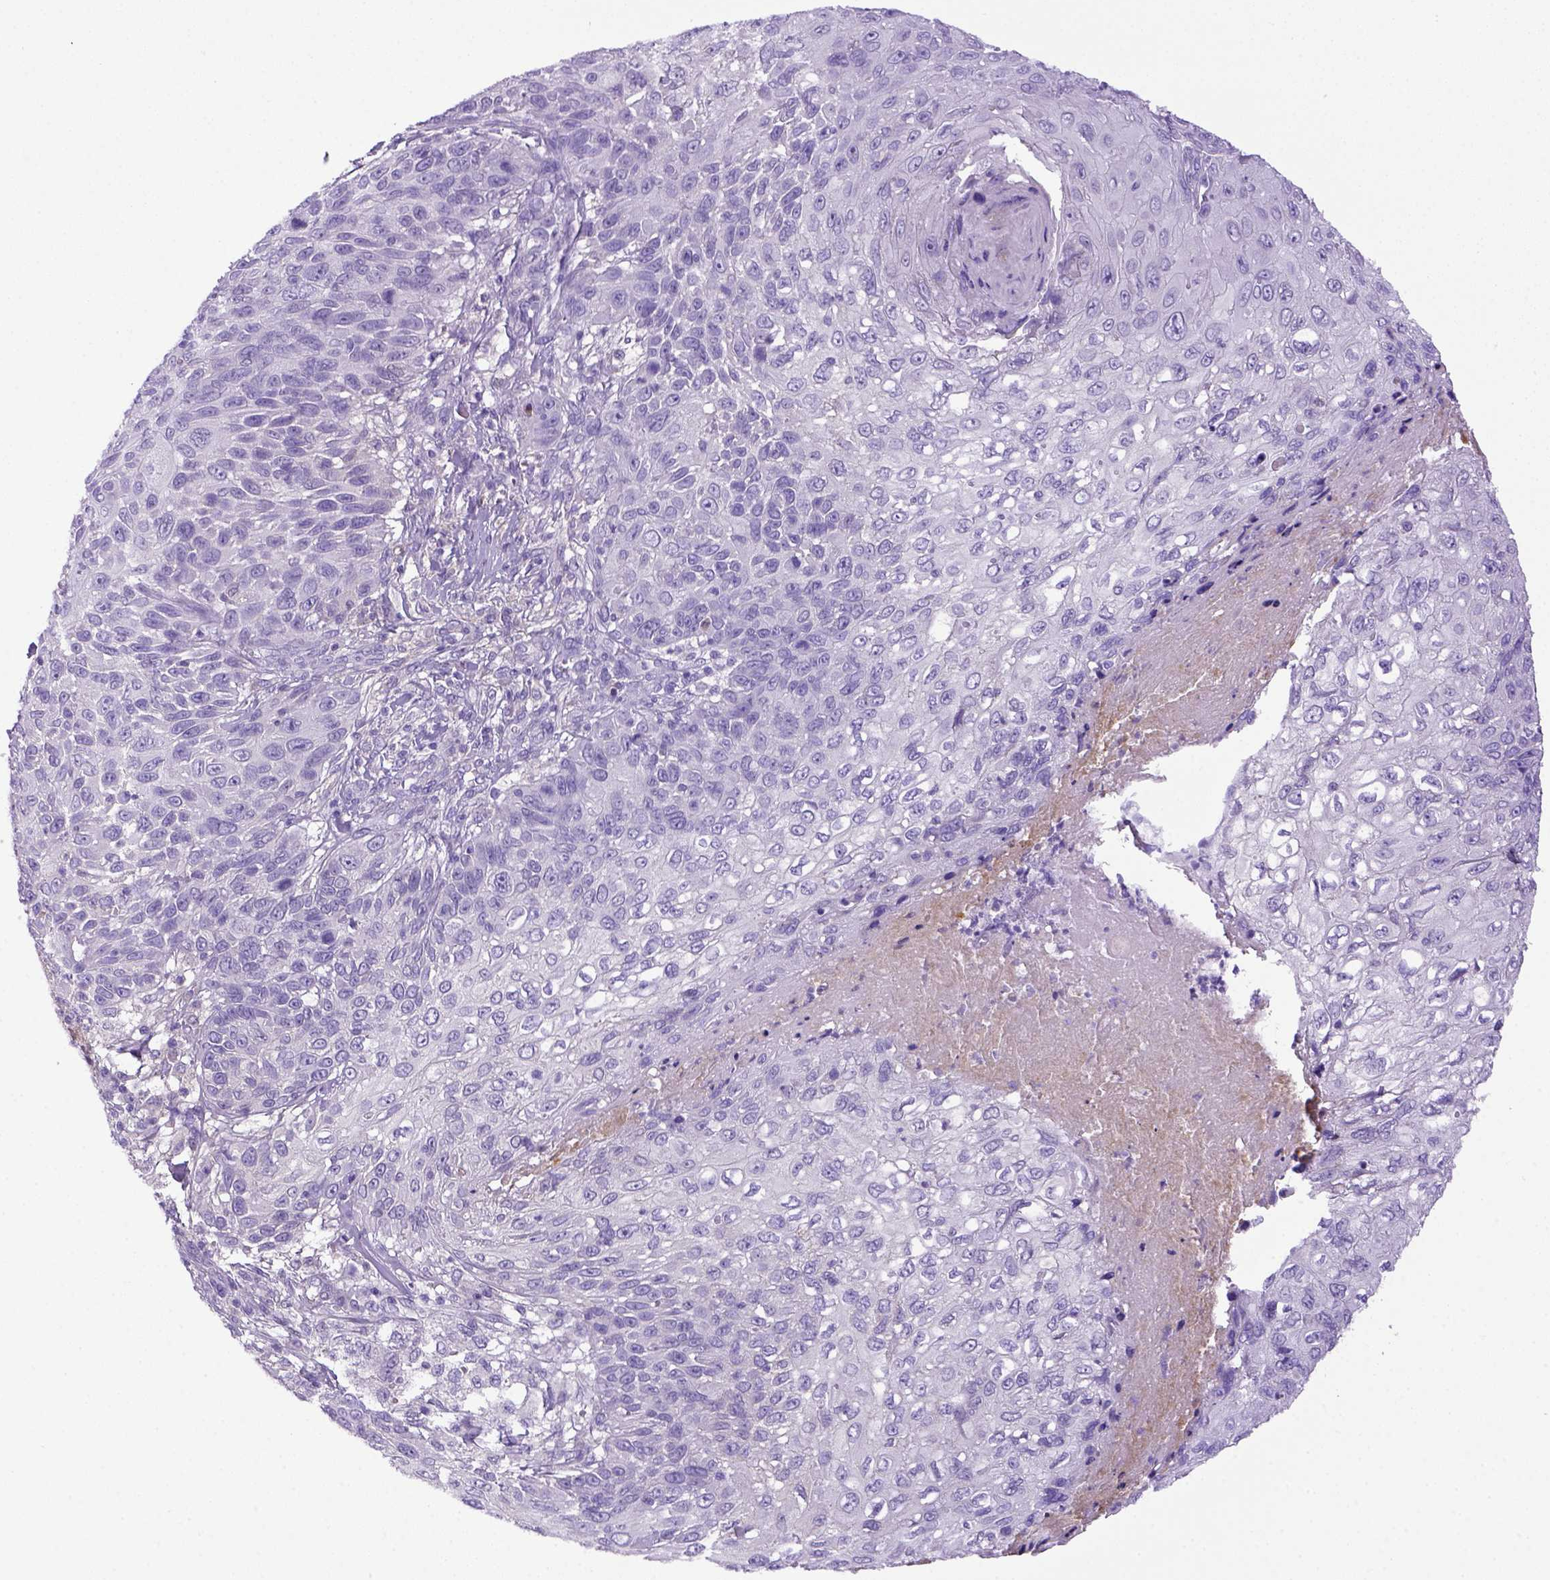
{"staining": {"intensity": "negative", "quantity": "none", "location": "none"}, "tissue": "skin cancer", "cell_type": "Tumor cells", "image_type": "cancer", "snomed": [{"axis": "morphology", "description": "Squamous cell carcinoma, NOS"}, {"axis": "topography", "description": "Skin"}], "caption": "High magnification brightfield microscopy of skin cancer (squamous cell carcinoma) stained with DAB (brown) and counterstained with hematoxylin (blue): tumor cells show no significant positivity.", "gene": "ITIH4", "patient": {"sex": "male", "age": 92}}